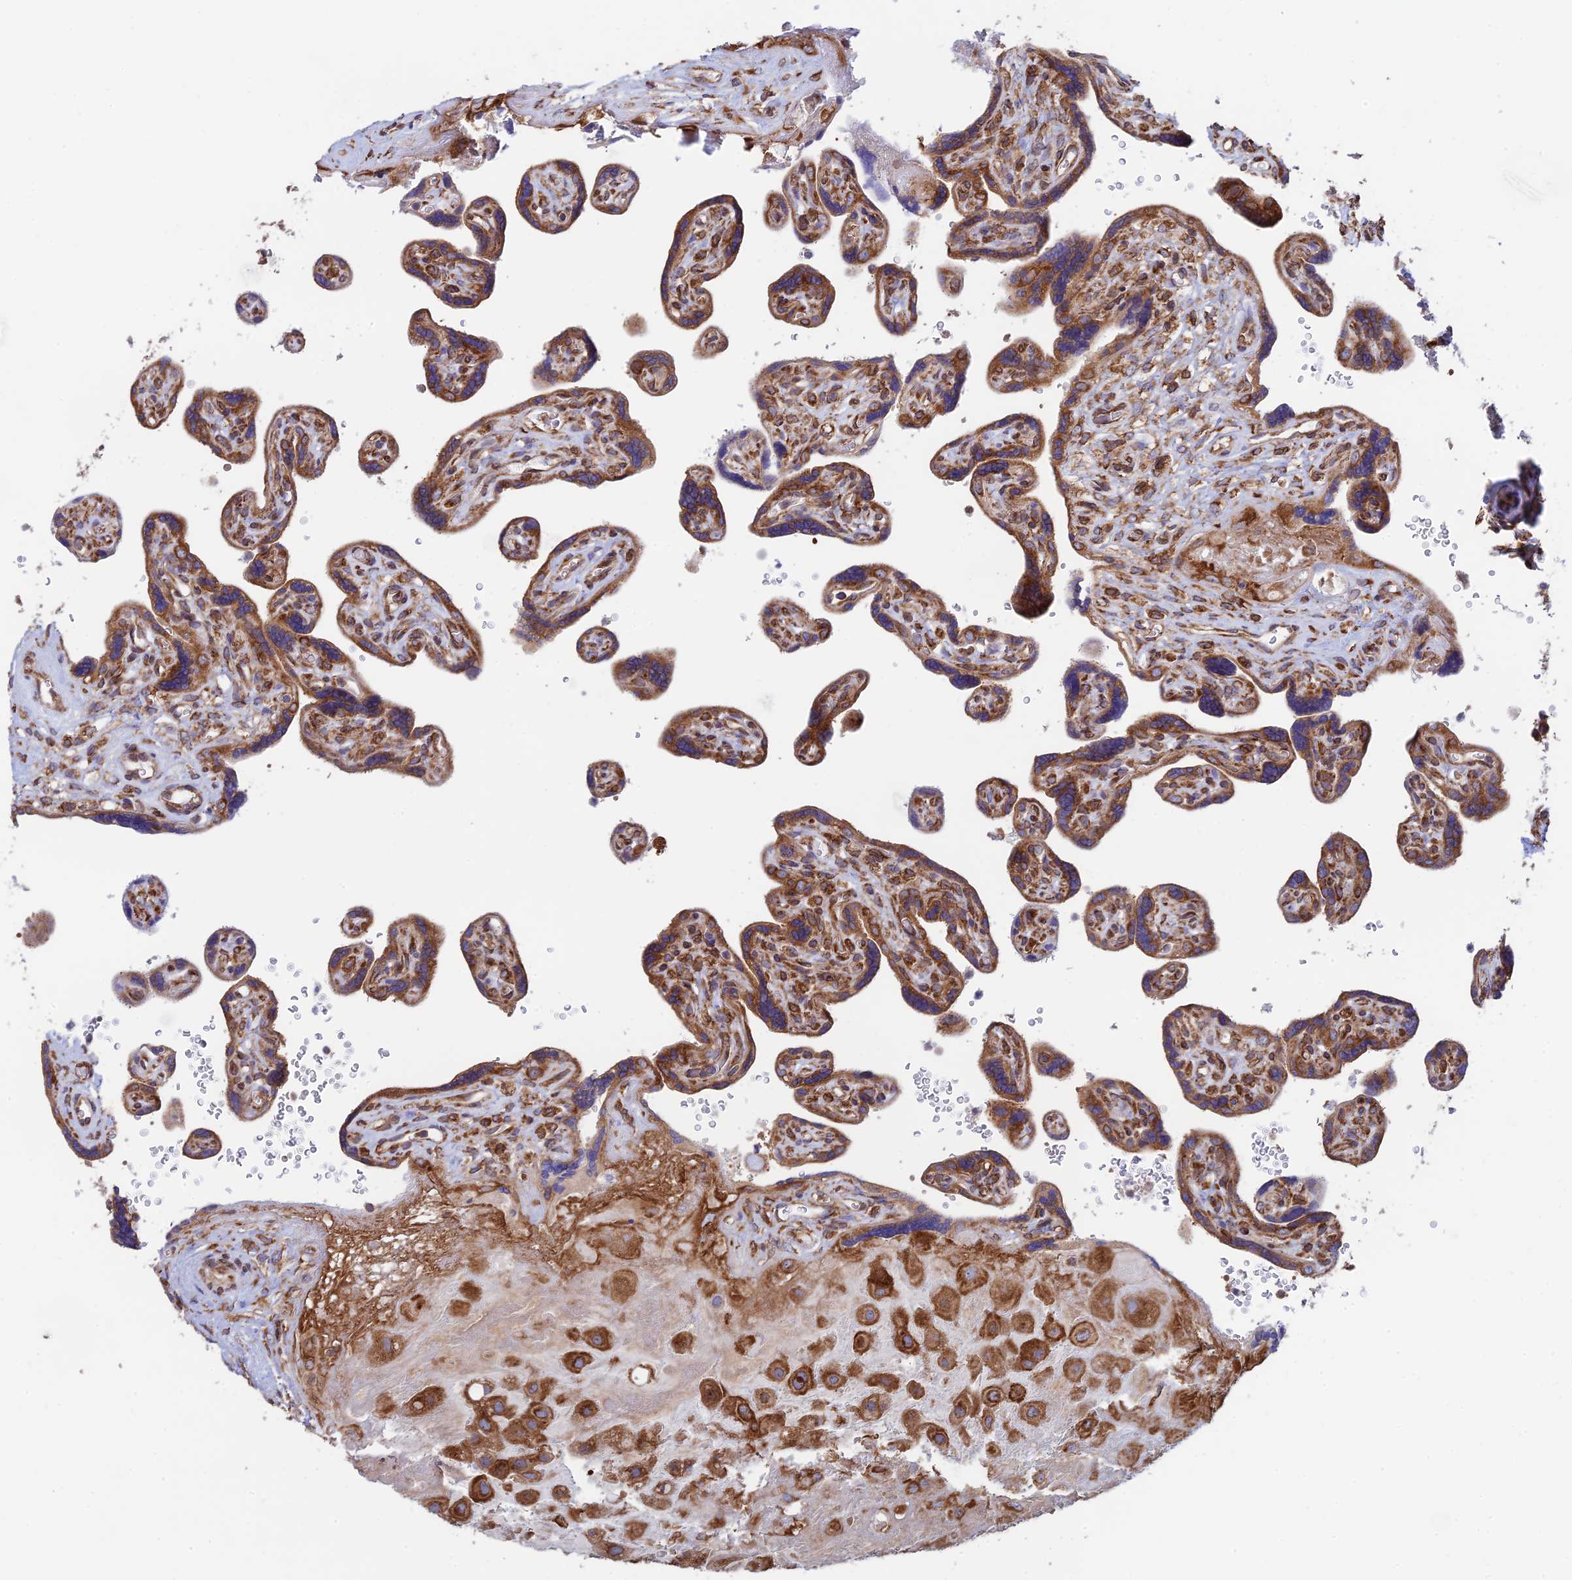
{"staining": {"intensity": "strong", "quantity": ">75%", "location": "cytoplasmic/membranous"}, "tissue": "placenta", "cell_type": "Decidual cells", "image_type": "normal", "snomed": [{"axis": "morphology", "description": "Normal tissue, NOS"}, {"axis": "topography", "description": "Placenta"}], "caption": "Immunohistochemistry staining of benign placenta, which shows high levels of strong cytoplasmic/membranous staining in approximately >75% of decidual cells indicating strong cytoplasmic/membranous protein expression. The staining was performed using DAB (3,3'-diaminobenzidine) (brown) for protein detection and nuclei were counterstained in hematoxylin (blue).", "gene": "CCDC69", "patient": {"sex": "female", "age": 39}}